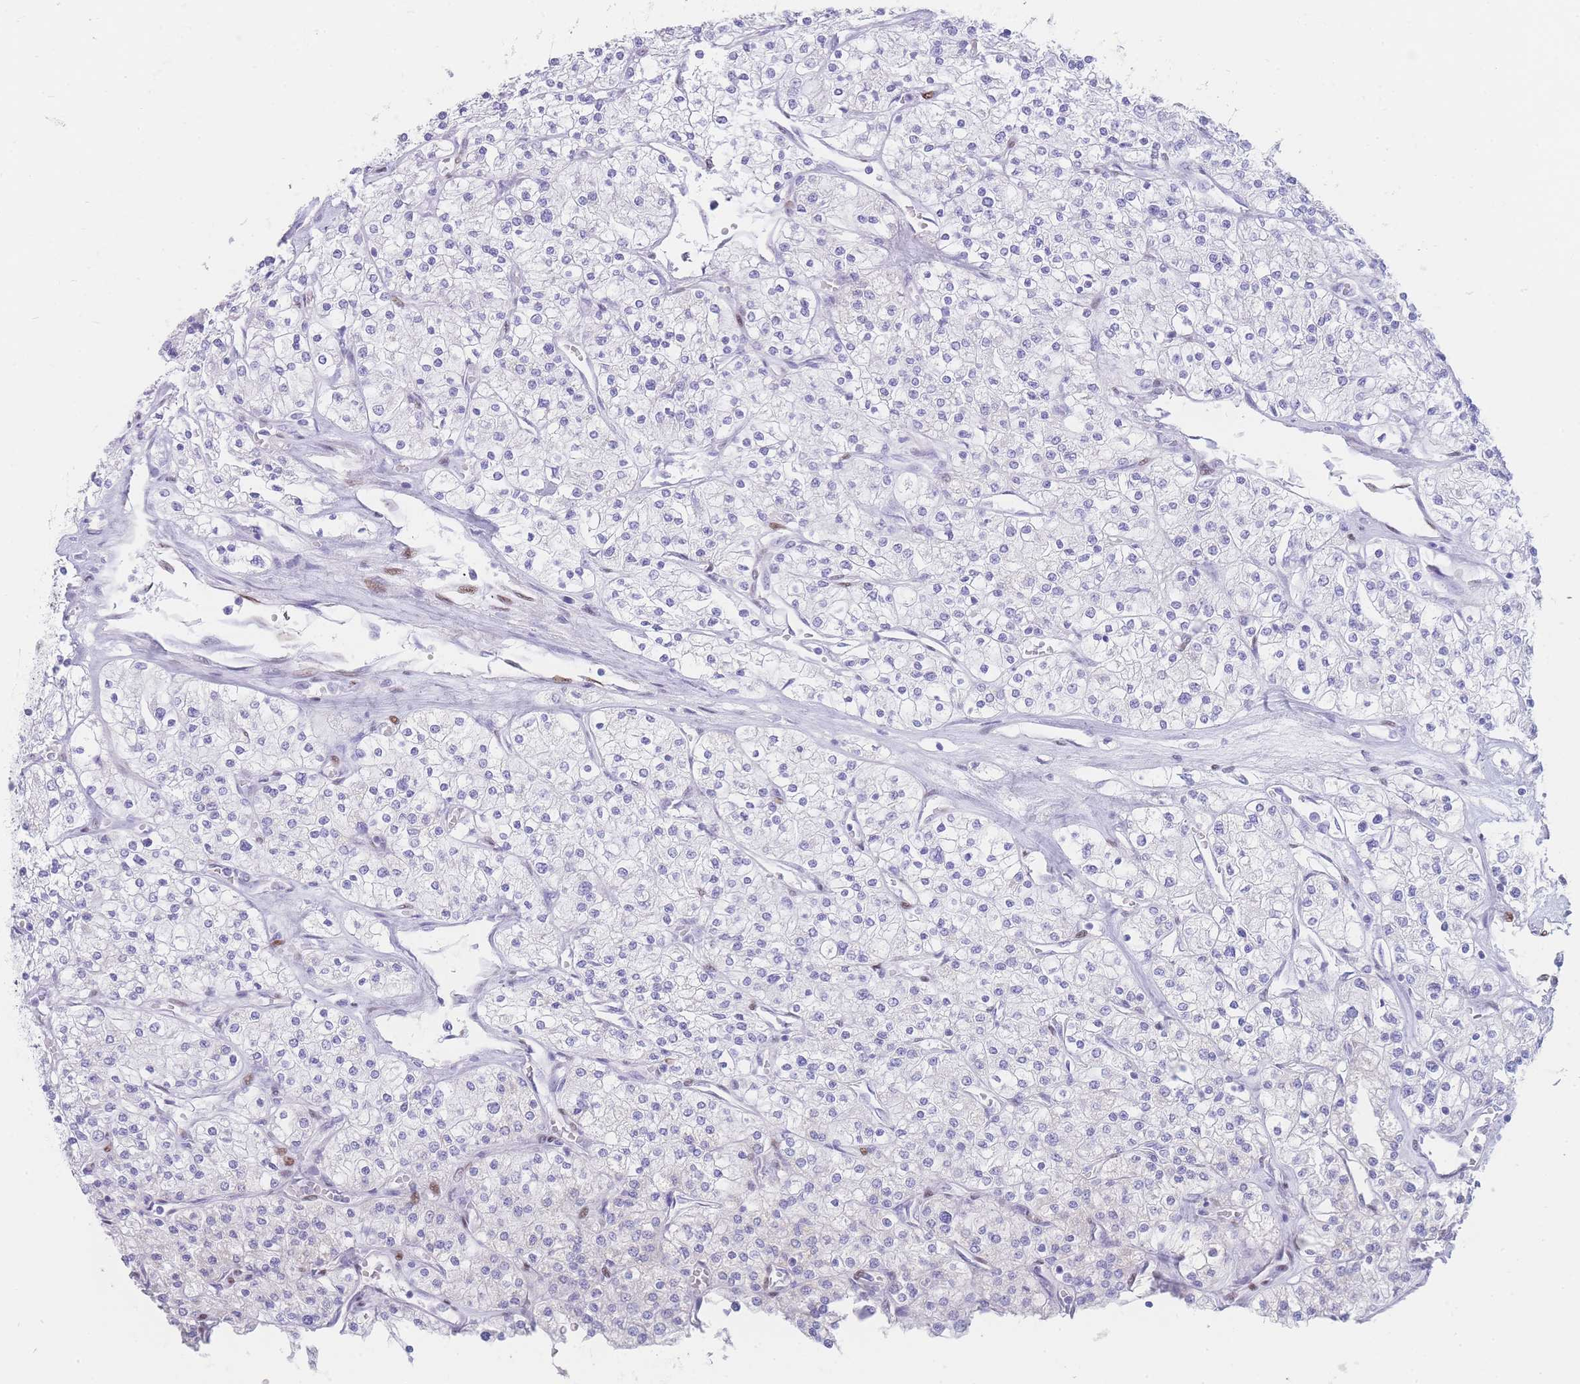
{"staining": {"intensity": "negative", "quantity": "none", "location": "none"}, "tissue": "renal cancer", "cell_type": "Tumor cells", "image_type": "cancer", "snomed": [{"axis": "morphology", "description": "Adenocarcinoma, NOS"}, {"axis": "topography", "description": "Kidney"}], "caption": "Tumor cells show no significant protein expression in renal cancer (adenocarcinoma).", "gene": "PSMB5", "patient": {"sex": "male", "age": 80}}